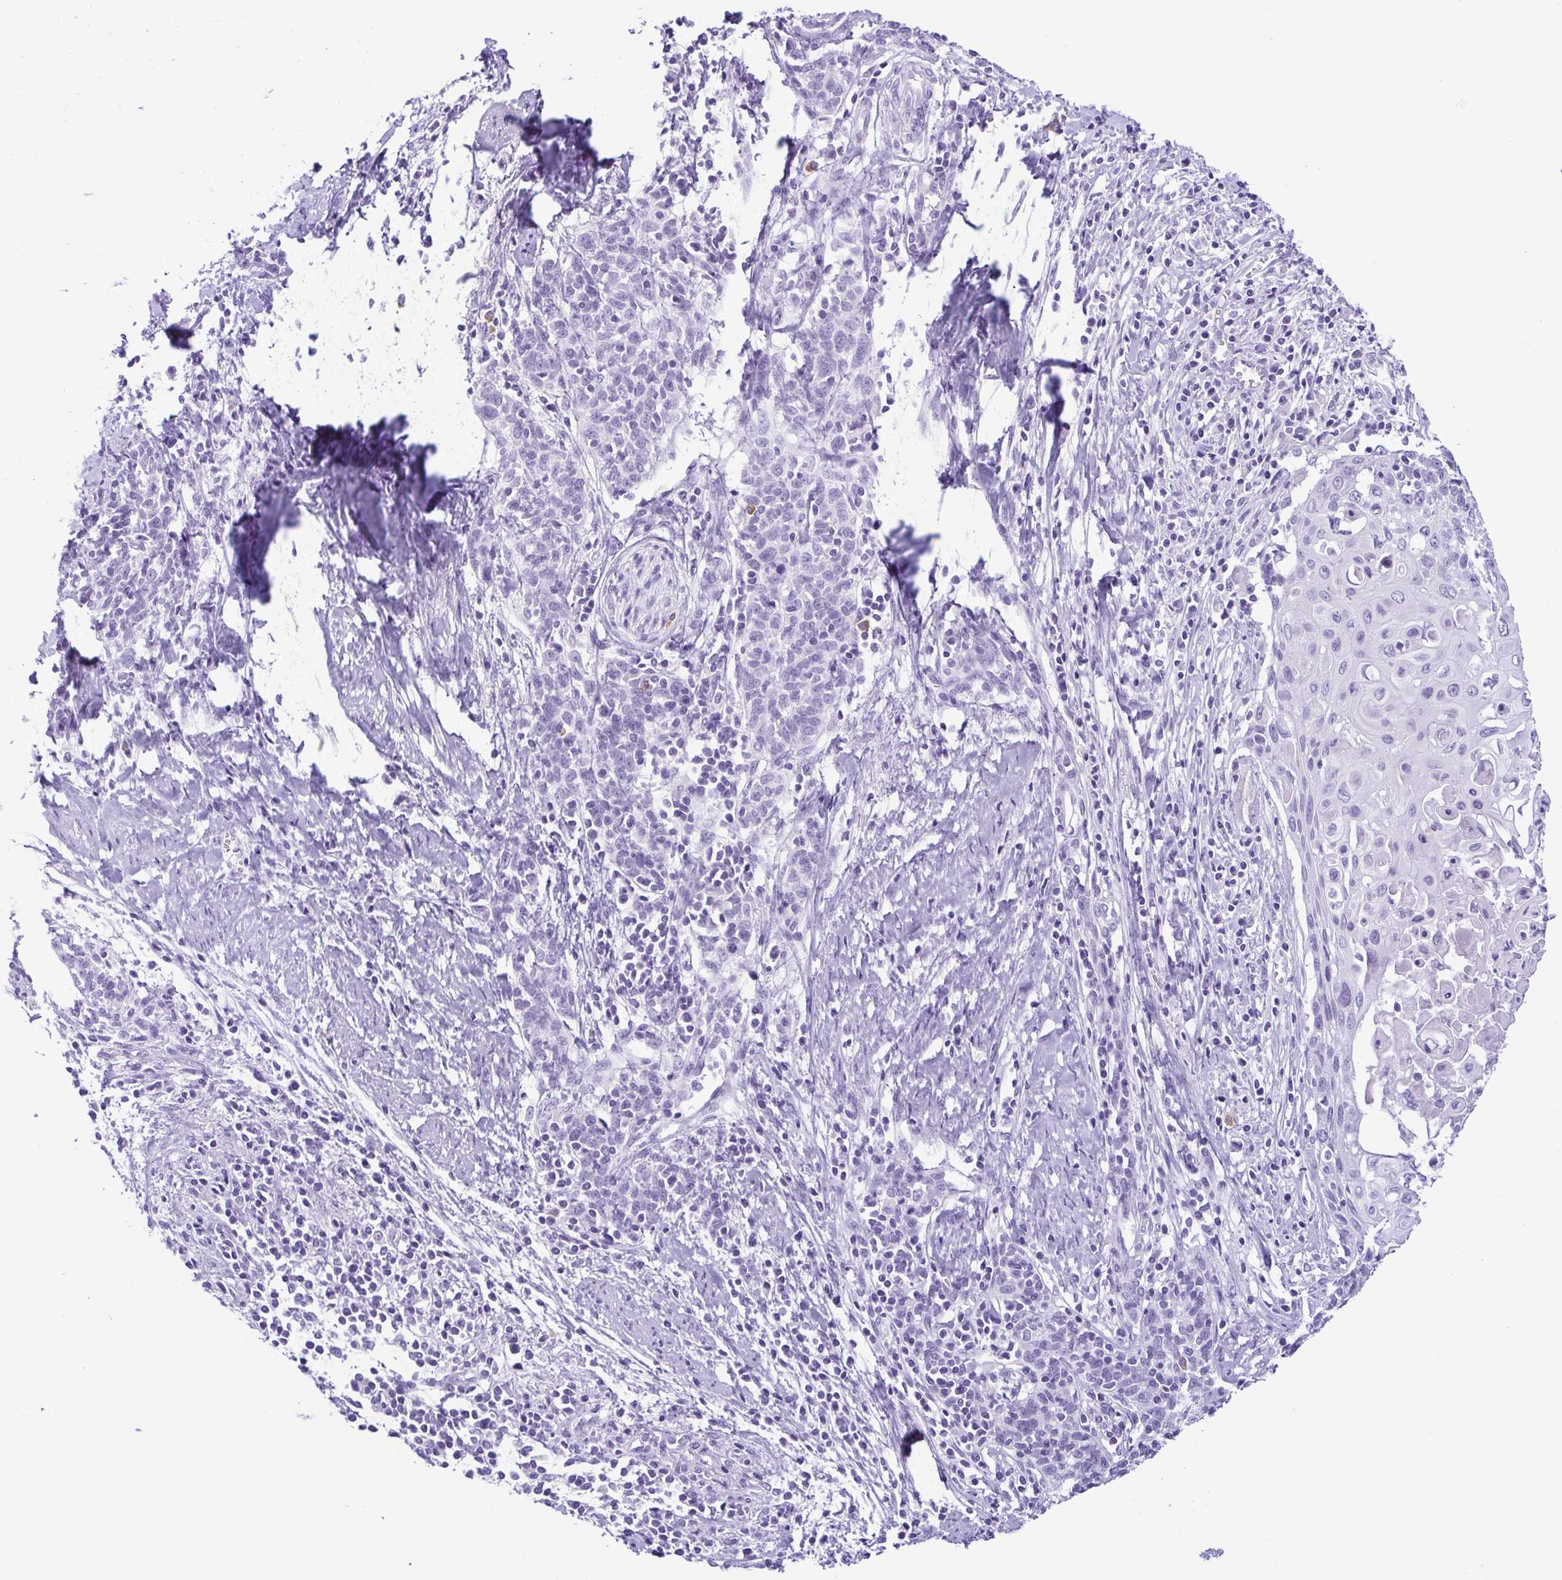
{"staining": {"intensity": "negative", "quantity": "none", "location": "none"}, "tissue": "cervical cancer", "cell_type": "Tumor cells", "image_type": "cancer", "snomed": [{"axis": "morphology", "description": "Squamous cell carcinoma, NOS"}, {"axis": "topography", "description": "Cervix"}], "caption": "Tumor cells are negative for protein expression in human squamous cell carcinoma (cervical). Nuclei are stained in blue.", "gene": "SPATA16", "patient": {"sex": "female", "age": 39}}